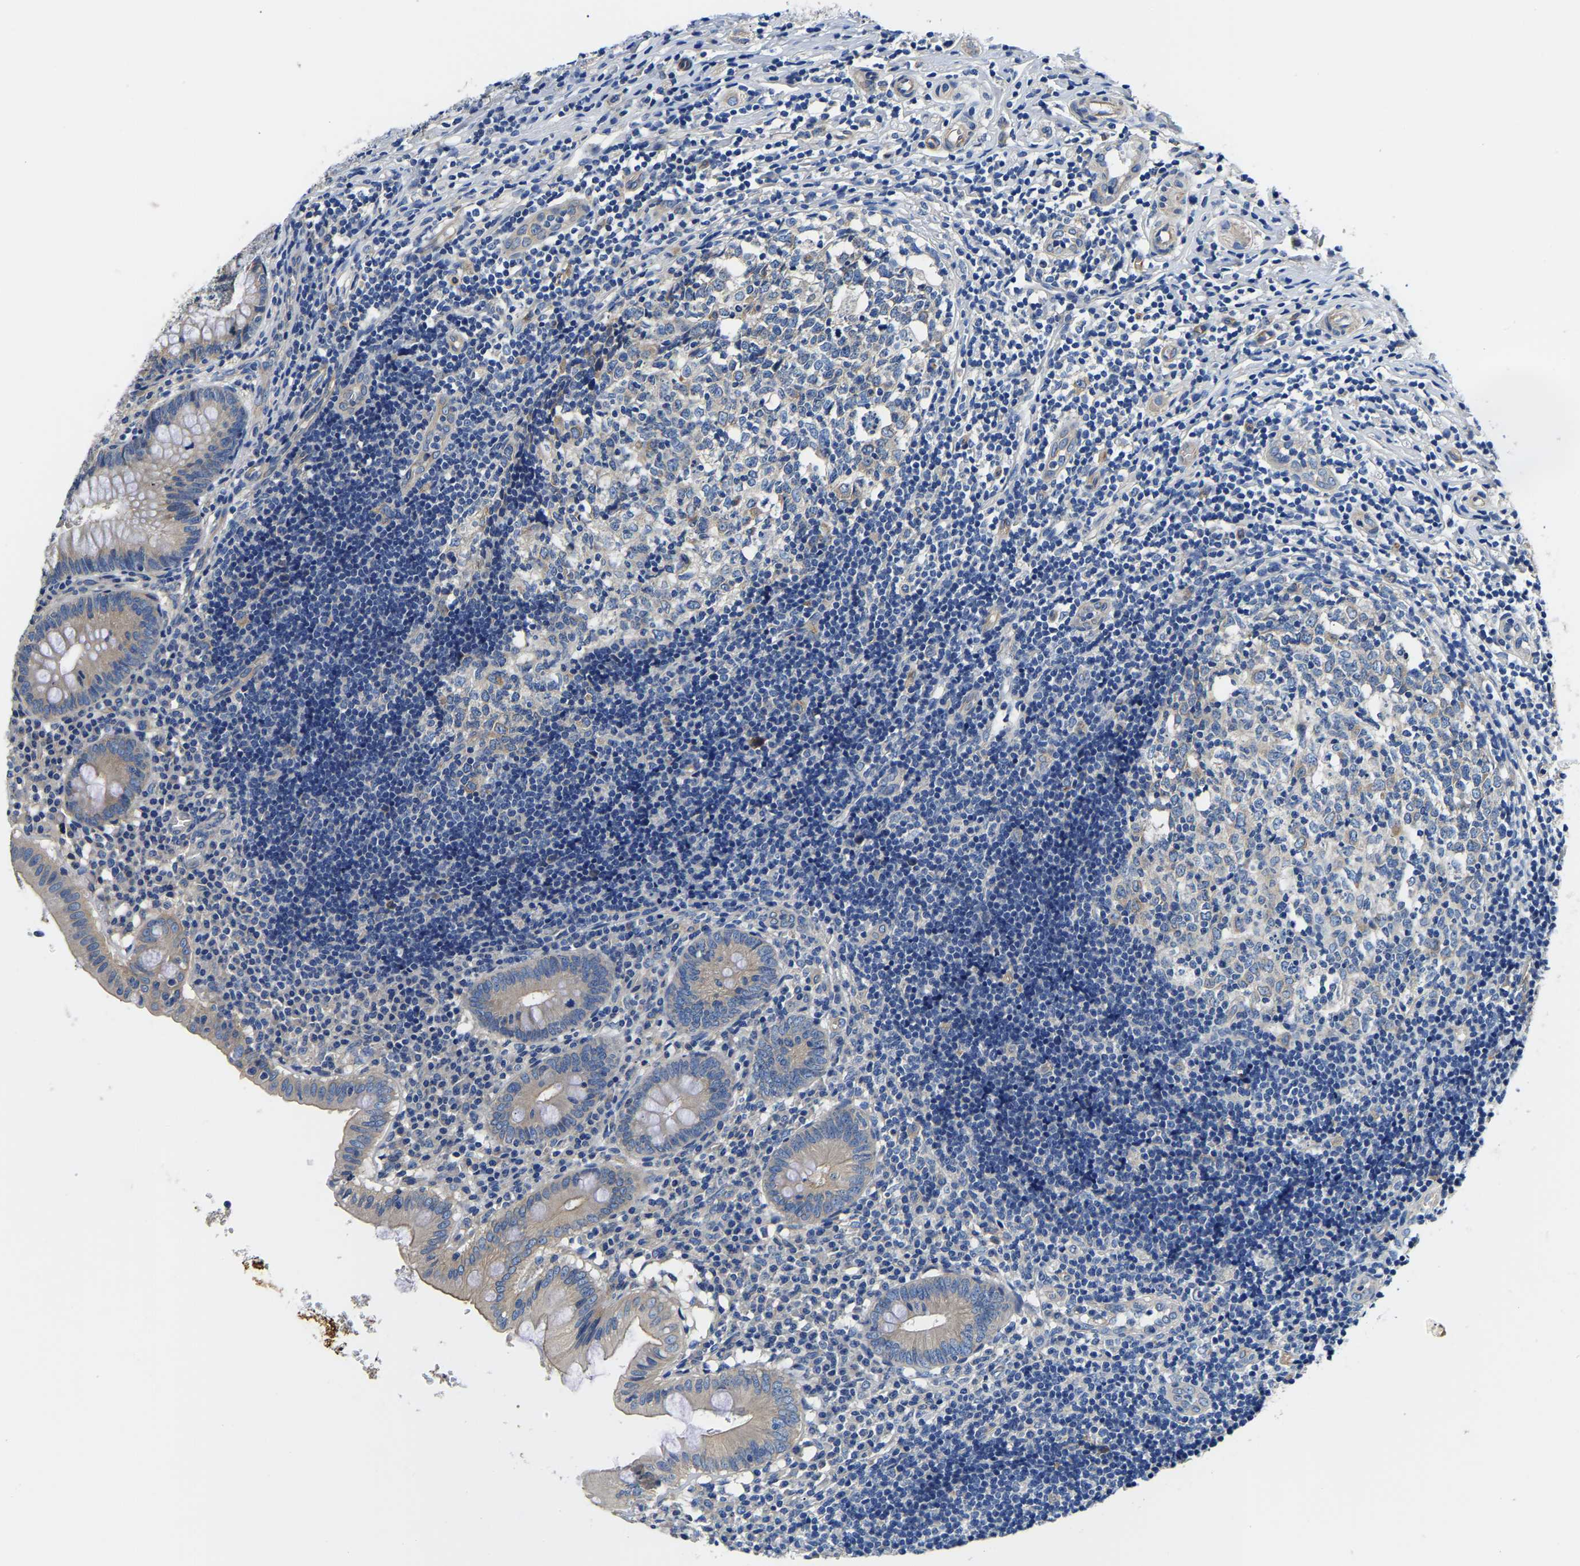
{"staining": {"intensity": "weak", "quantity": ">75%", "location": "cytoplasmic/membranous"}, "tissue": "appendix", "cell_type": "Glandular cells", "image_type": "normal", "snomed": [{"axis": "morphology", "description": "Normal tissue, NOS"}, {"axis": "topography", "description": "Appendix"}], "caption": "Protein staining exhibits weak cytoplasmic/membranous expression in about >75% of glandular cells in normal appendix. Nuclei are stained in blue.", "gene": "CSDE1", "patient": {"sex": "male", "age": 8}}